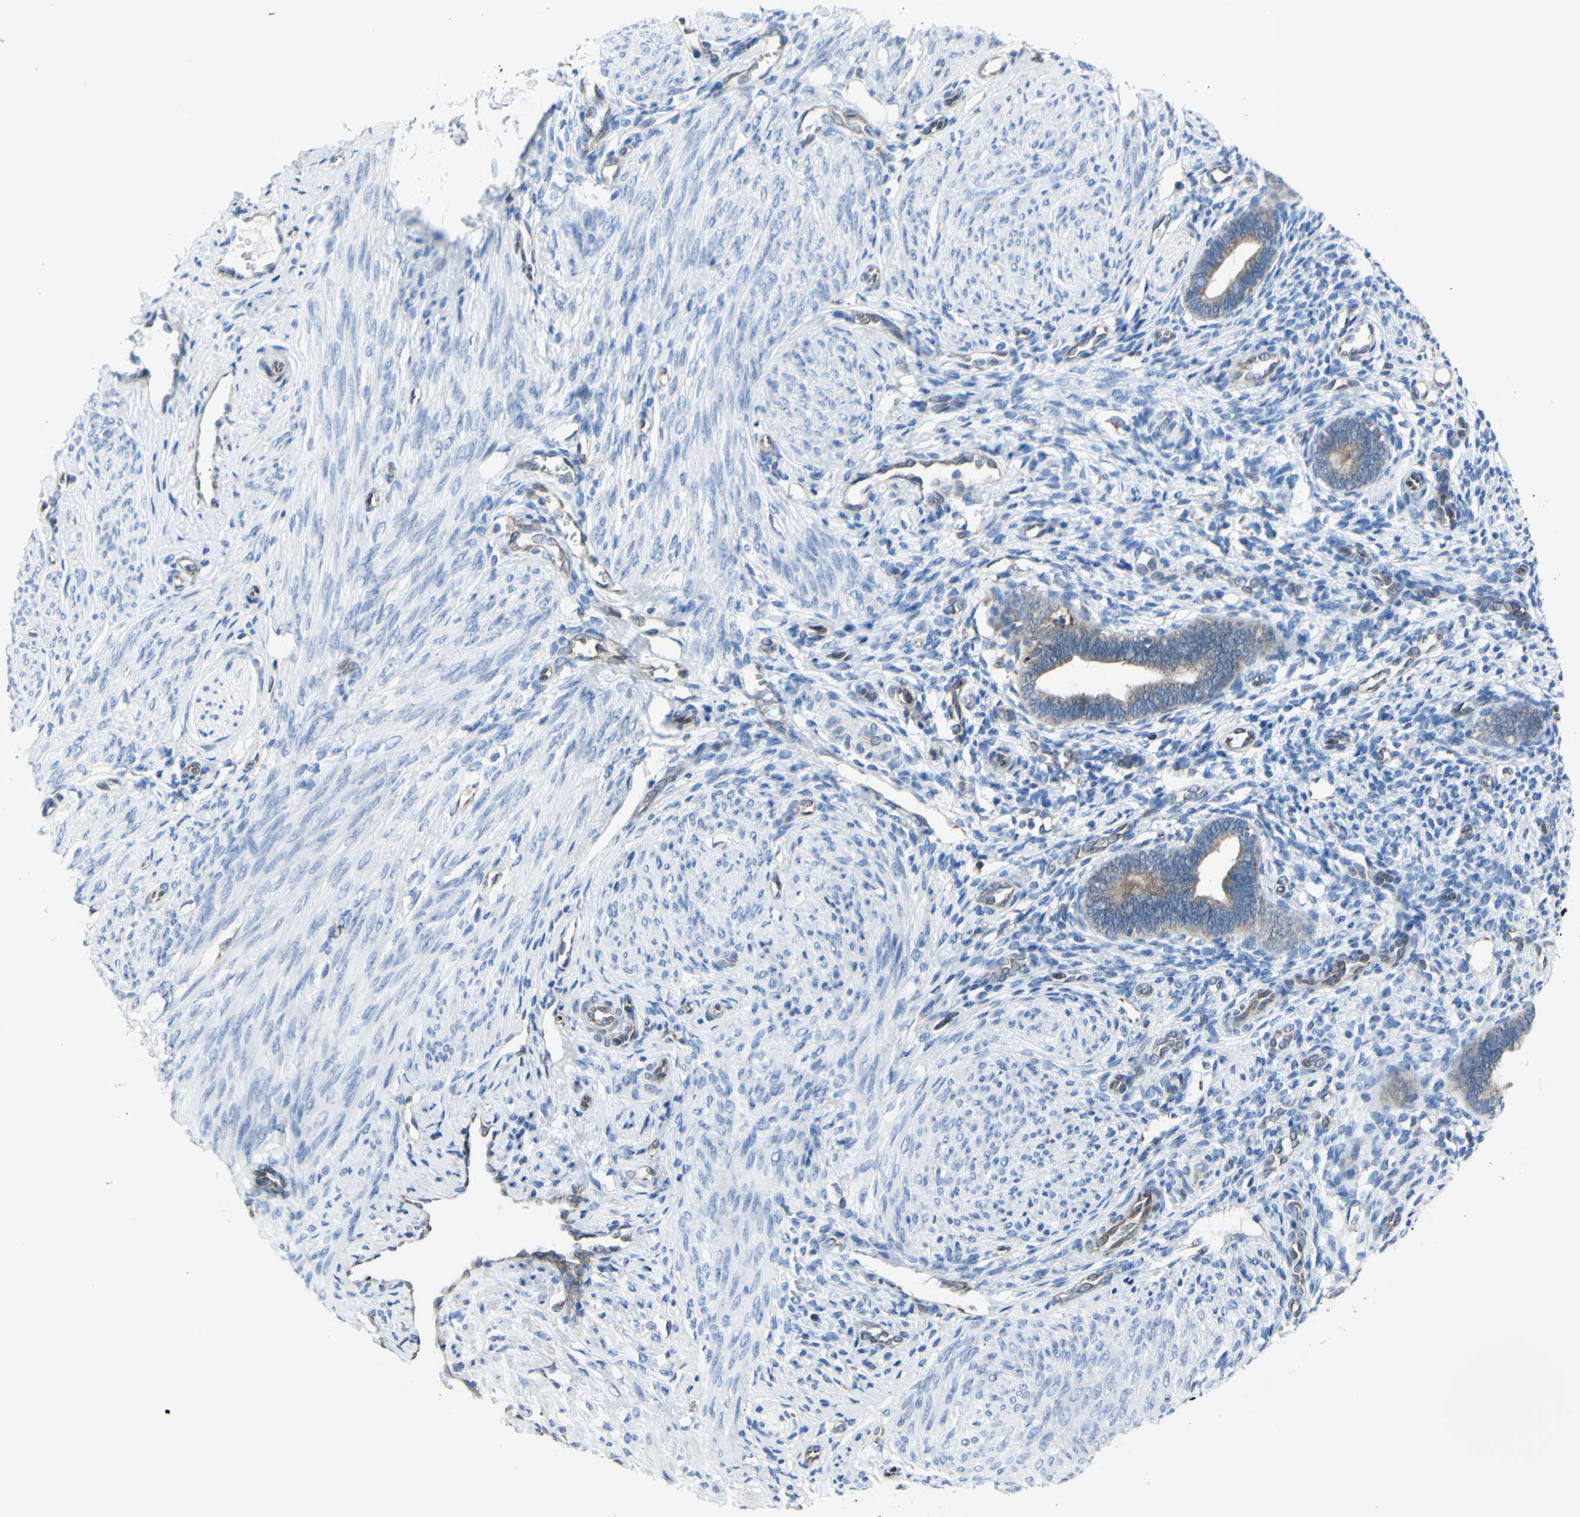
{"staining": {"intensity": "negative", "quantity": "none", "location": "none"}, "tissue": "endometrium", "cell_type": "Cells in endometrial stroma", "image_type": "normal", "snomed": [{"axis": "morphology", "description": "Normal tissue, NOS"}, {"axis": "topography", "description": "Endometrium"}], "caption": "Image shows no significant protein staining in cells in endometrial stroma of normal endometrium. (Immunohistochemistry, brightfield microscopy, high magnification).", "gene": "MGST2", "patient": {"sex": "female", "age": 27}}